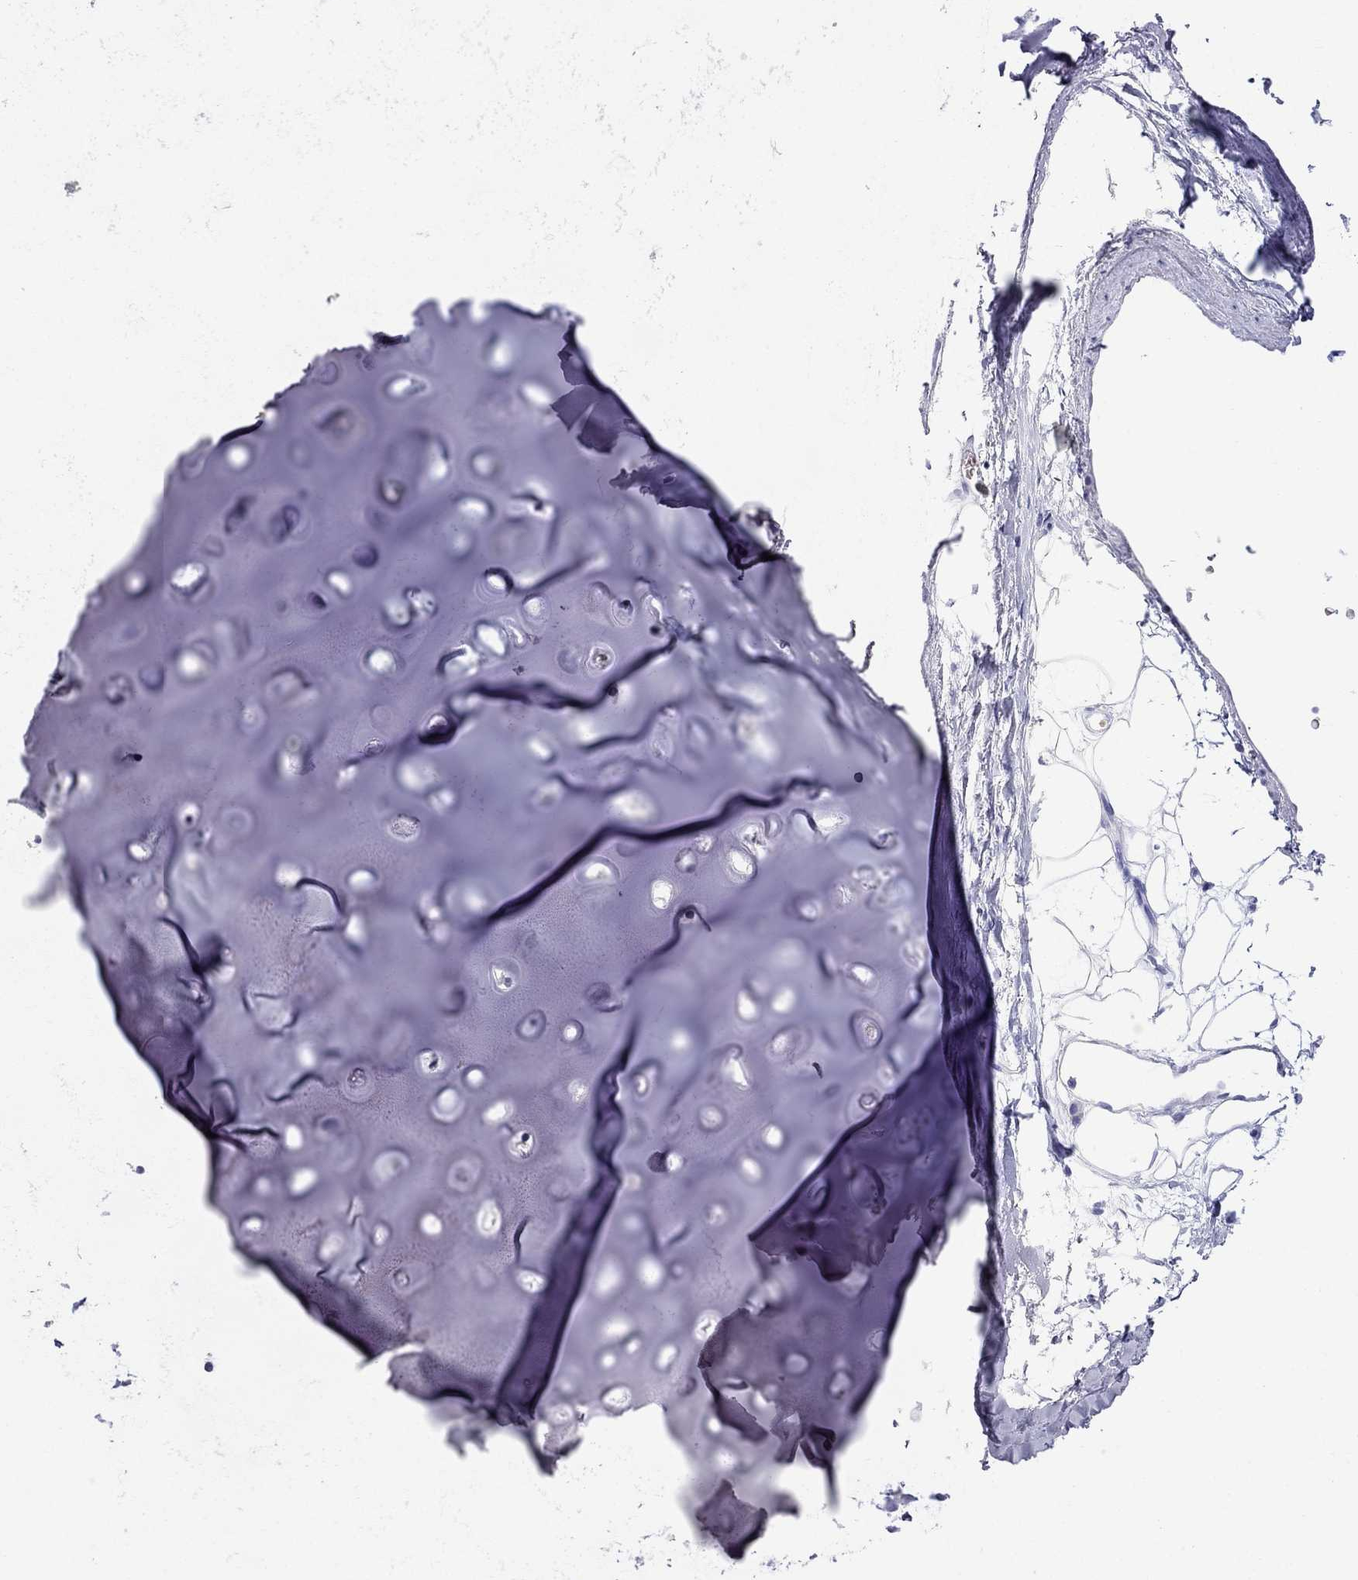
{"staining": {"intensity": "negative", "quantity": "none", "location": "none"}, "tissue": "soft tissue", "cell_type": "Chondrocytes", "image_type": "normal", "snomed": [{"axis": "morphology", "description": "Normal tissue, NOS"}, {"axis": "topography", "description": "Cartilage tissue"}, {"axis": "topography", "description": "Bronchus"}], "caption": "High power microscopy histopathology image of an immunohistochemistry (IHC) image of unremarkable soft tissue, revealing no significant staining in chondrocytes.", "gene": "DNAAF6", "patient": {"sex": "male", "age": 58}}